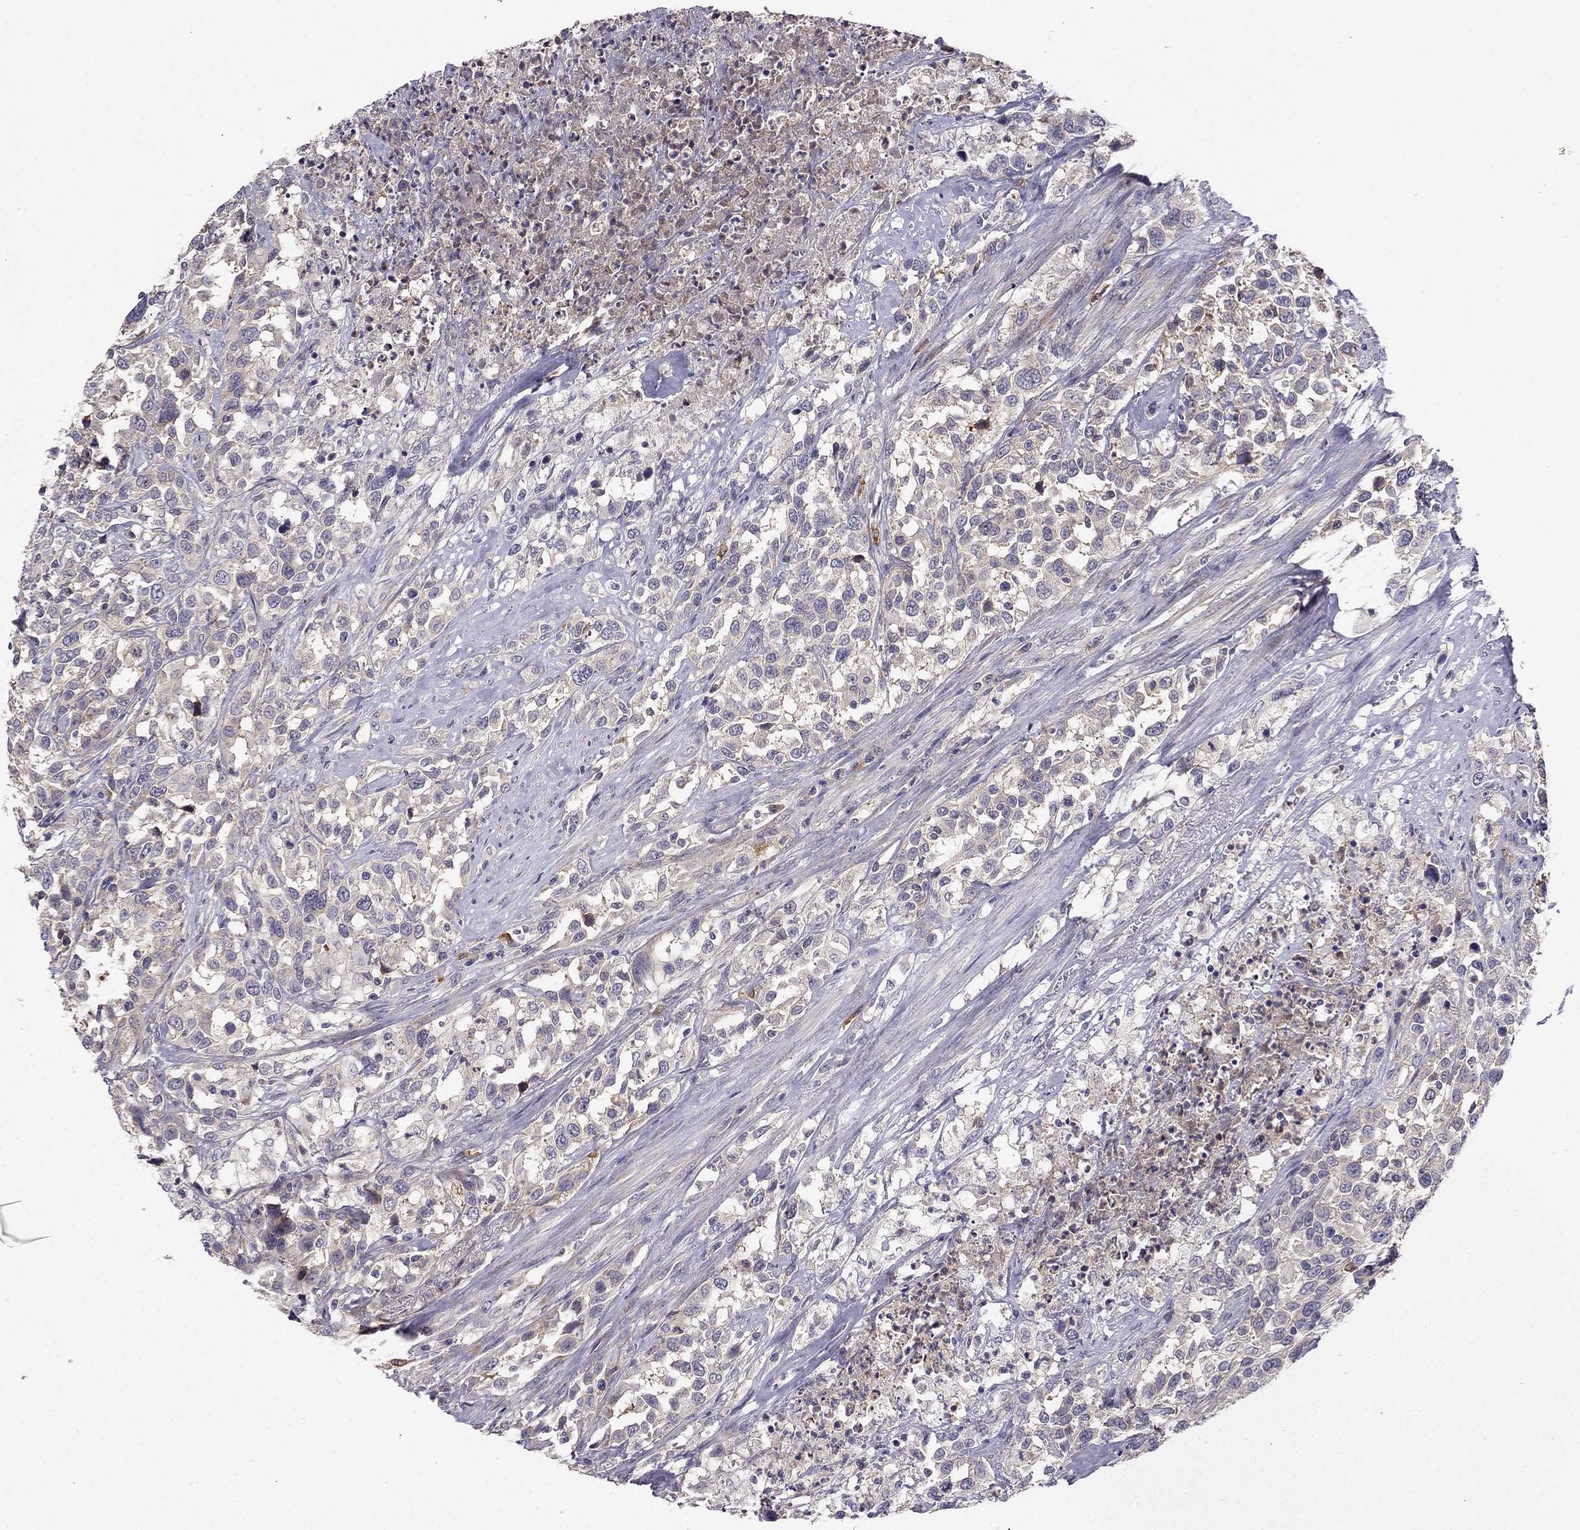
{"staining": {"intensity": "weak", "quantity": "25%-75%", "location": "cytoplasmic/membranous"}, "tissue": "urothelial cancer", "cell_type": "Tumor cells", "image_type": "cancer", "snomed": [{"axis": "morphology", "description": "Urothelial carcinoma, NOS"}, {"axis": "morphology", "description": "Urothelial carcinoma, High grade"}, {"axis": "topography", "description": "Urinary bladder"}], "caption": "Protein analysis of high-grade urothelial carcinoma tissue reveals weak cytoplasmic/membranous positivity in about 25%-75% of tumor cells.", "gene": "STXBP5", "patient": {"sex": "female", "age": 64}}